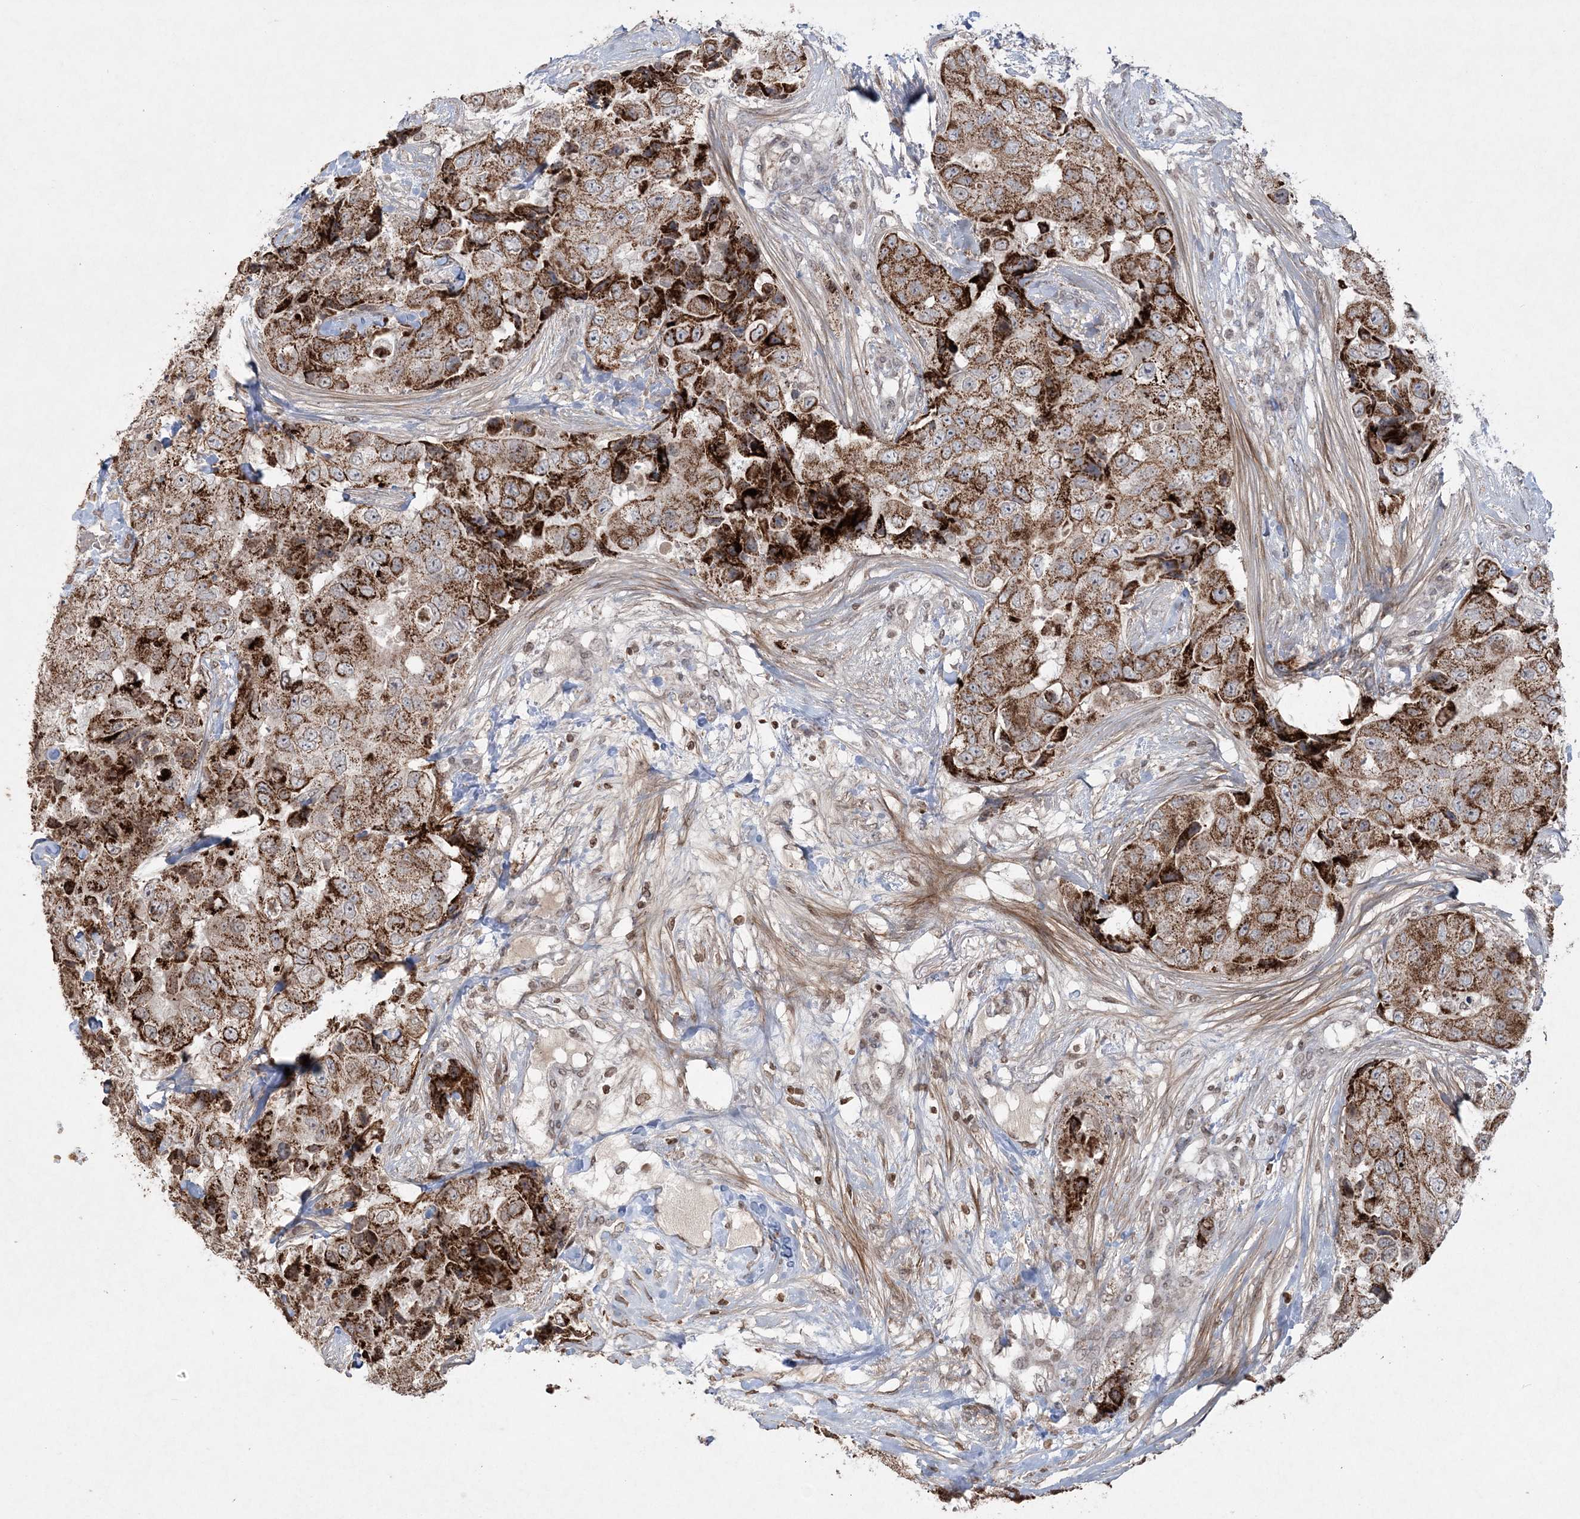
{"staining": {"intensity": "strong", "quantity": ">75%", "location": "cytoplasmic/membranous"}, "tissue": "breast cancer", "cell_type": "Tumor cells", "image_type": "cancer", "snomed": [{"axis": "morphology", "description": "Duct carcinoma"}, {"axis": "topography", "description": "Breast"}], "caption": "IHC (DAB (3,3'-diaminobenzidine)) staining of human breast cancer shows strong cytoplasmic/membranous protein staining in approximately >75% of tumor cells. (DAB (3,3'-diaminobenzidine) = brown stain, brightfield microscopy at high magnification).", "gene": "TTC7A", "patient": {"sex": "female", "age": 62}}